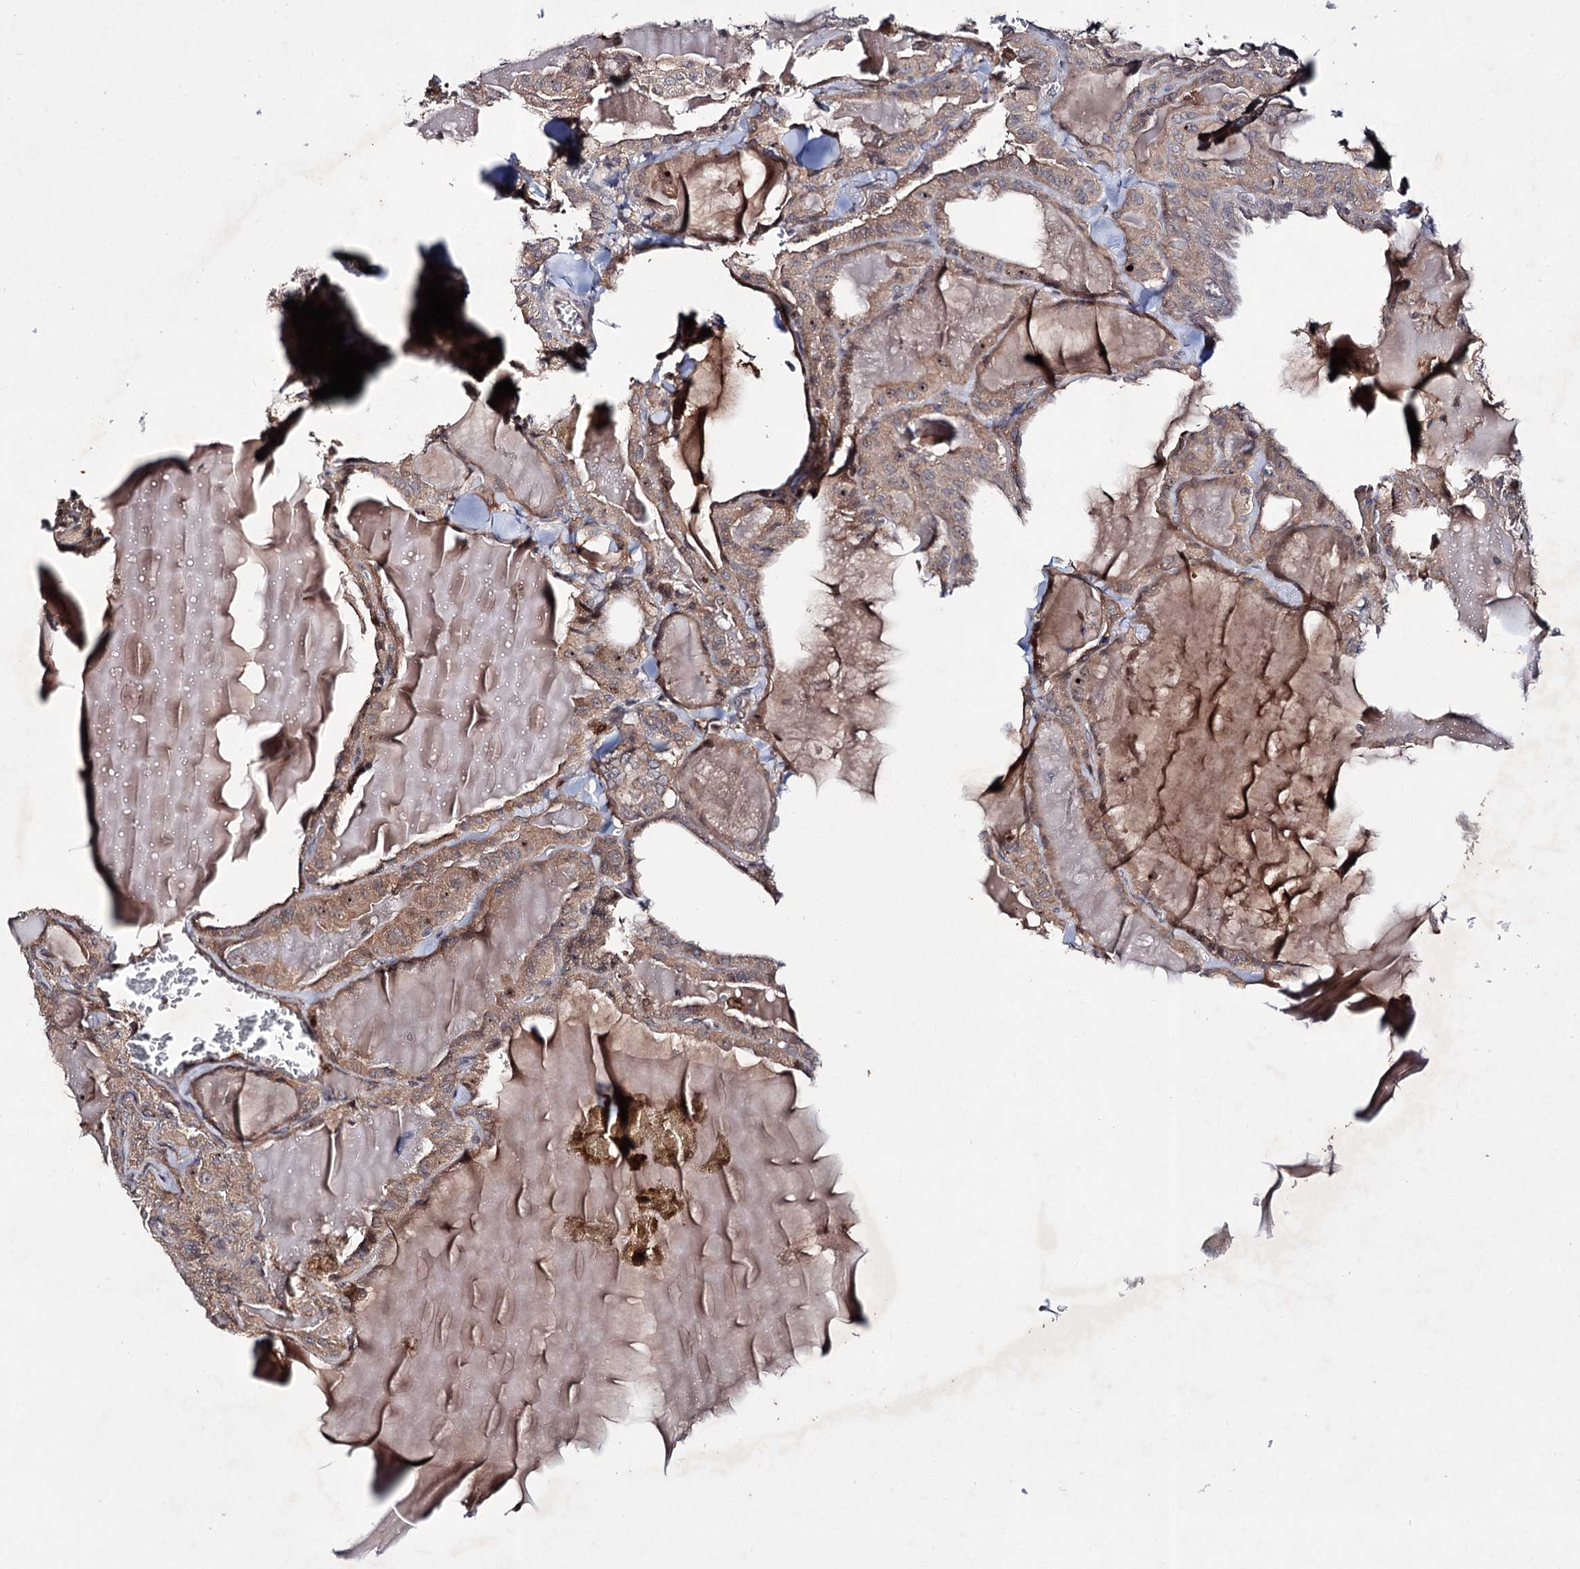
{"staining": {"intensity": "weak", "quantity": ">75%", "location": "cytoplasmic/membranous"}, "tissue": "thyroid cancer", "cell_type": "Tumor cells", "image_type": "cancer", "snomed": [{"axis": "morphology", "description": "Papillary adenocarcinoma, NOS"}, {"axis": "topography", "description": "Thyroid gland"}], "caption": "Thyroid cancer was stained to show a protein in brown. There is low levels of weak cytoplasmic/membranous expression in approximately >75% of tumor cells. (IHC, brightfield microscopy, high magnification).", "gene": "PTPN3", "patient": {"sex": "male", "age": 52}}